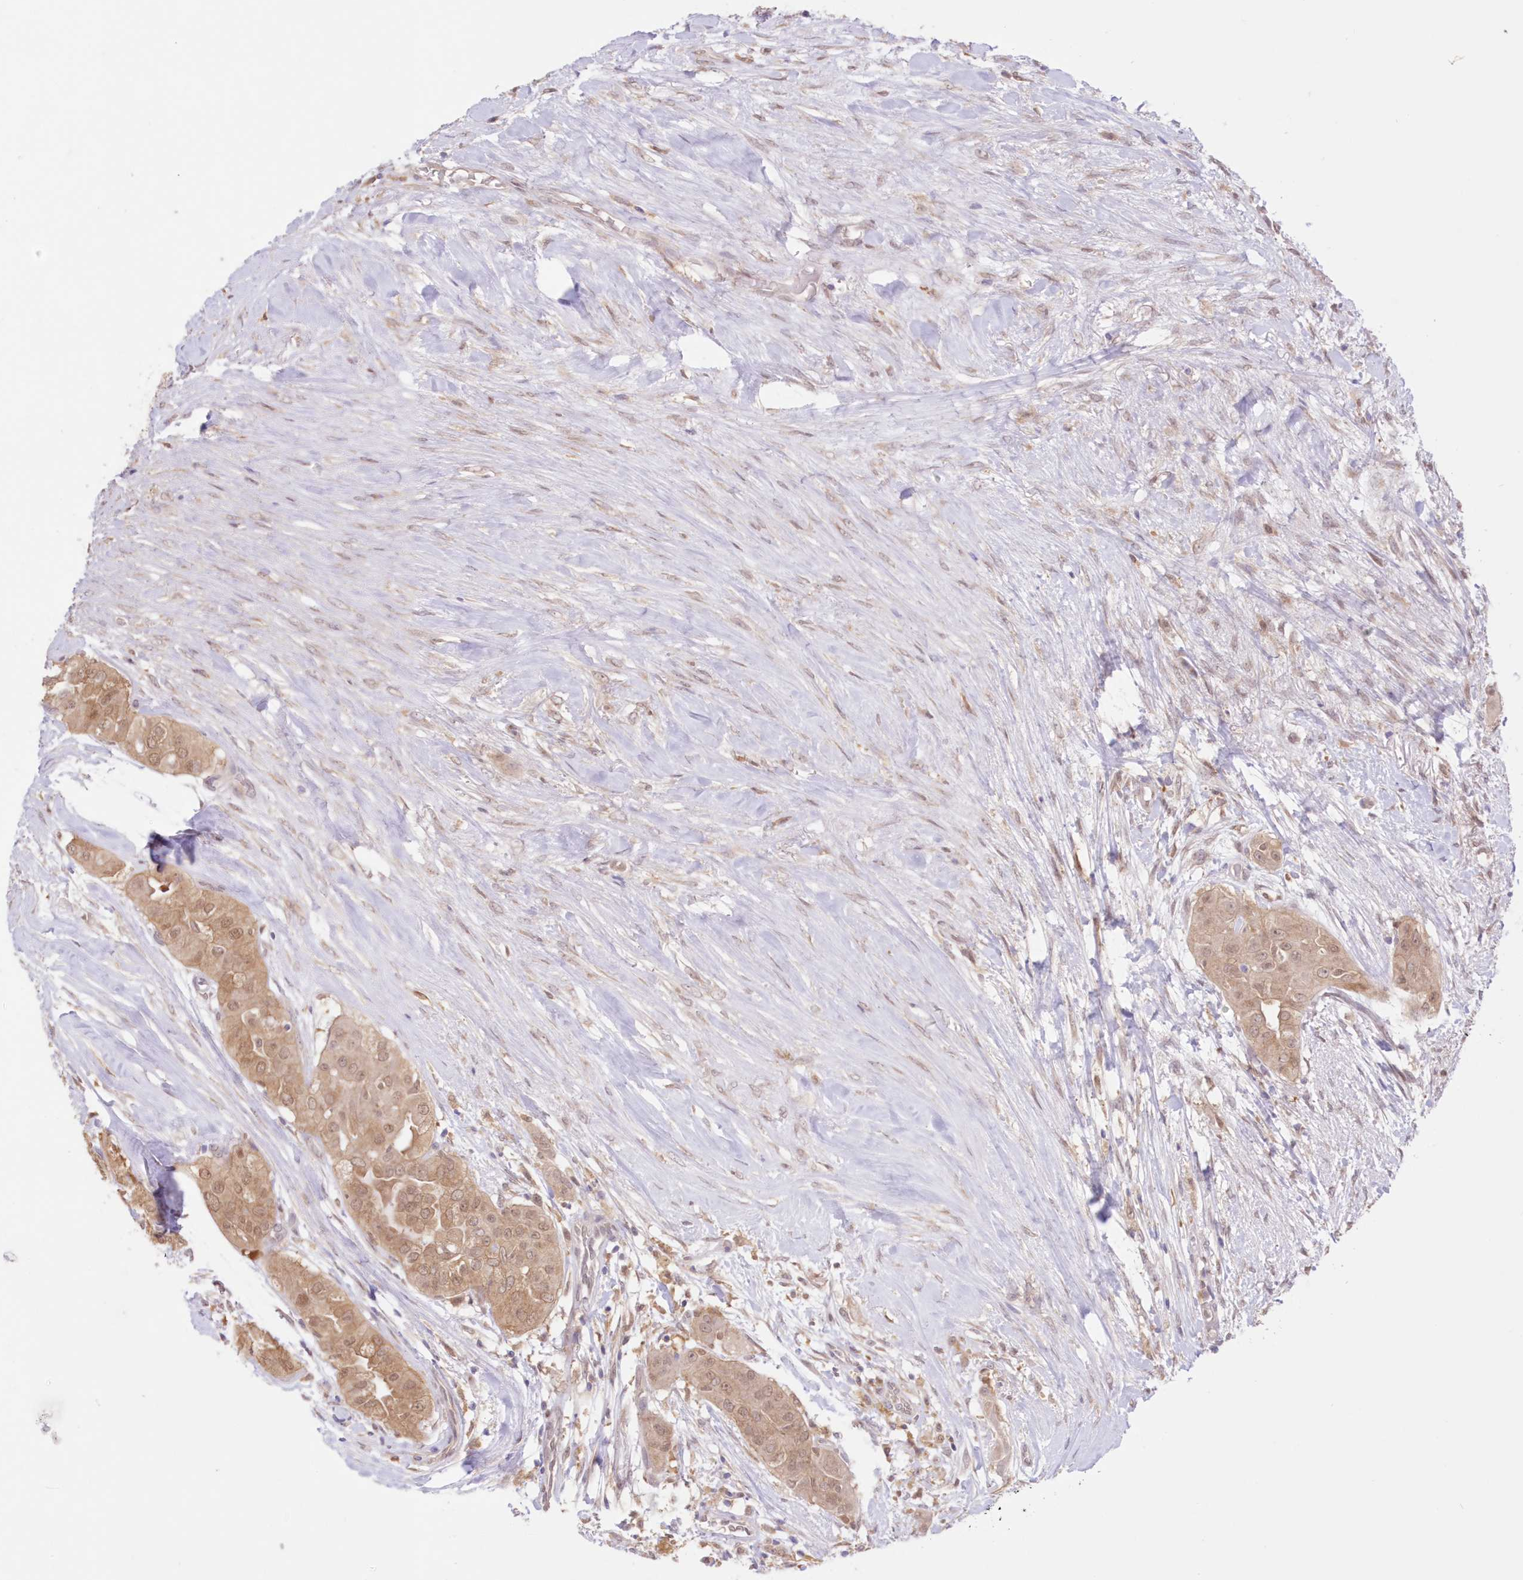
{"staining": {"intensity": "moderate", "quantity": ">75%", "location": "cytoplasmic/membranous,nuclear"}, "tissue": "thyroid cancer", "cell_type": "Tumor cells", "image_type": "cancer", "snomed": [{"axis": "morphology", "description": "Papillary adenocarcinoma, NOS"}, {"axis": "topography", "description": "Thyroid gland"}], "caption": "Immunohistochemical staining of human thyroid cancer (papillary adenocarcinoma) exhibits medium levels of moderate cytoplasmic/membranous and nuclear positivity in approximately >75% of tumor cells.", "gene": "RNPEP", "patient": {"sex": "female", "age": 59}}